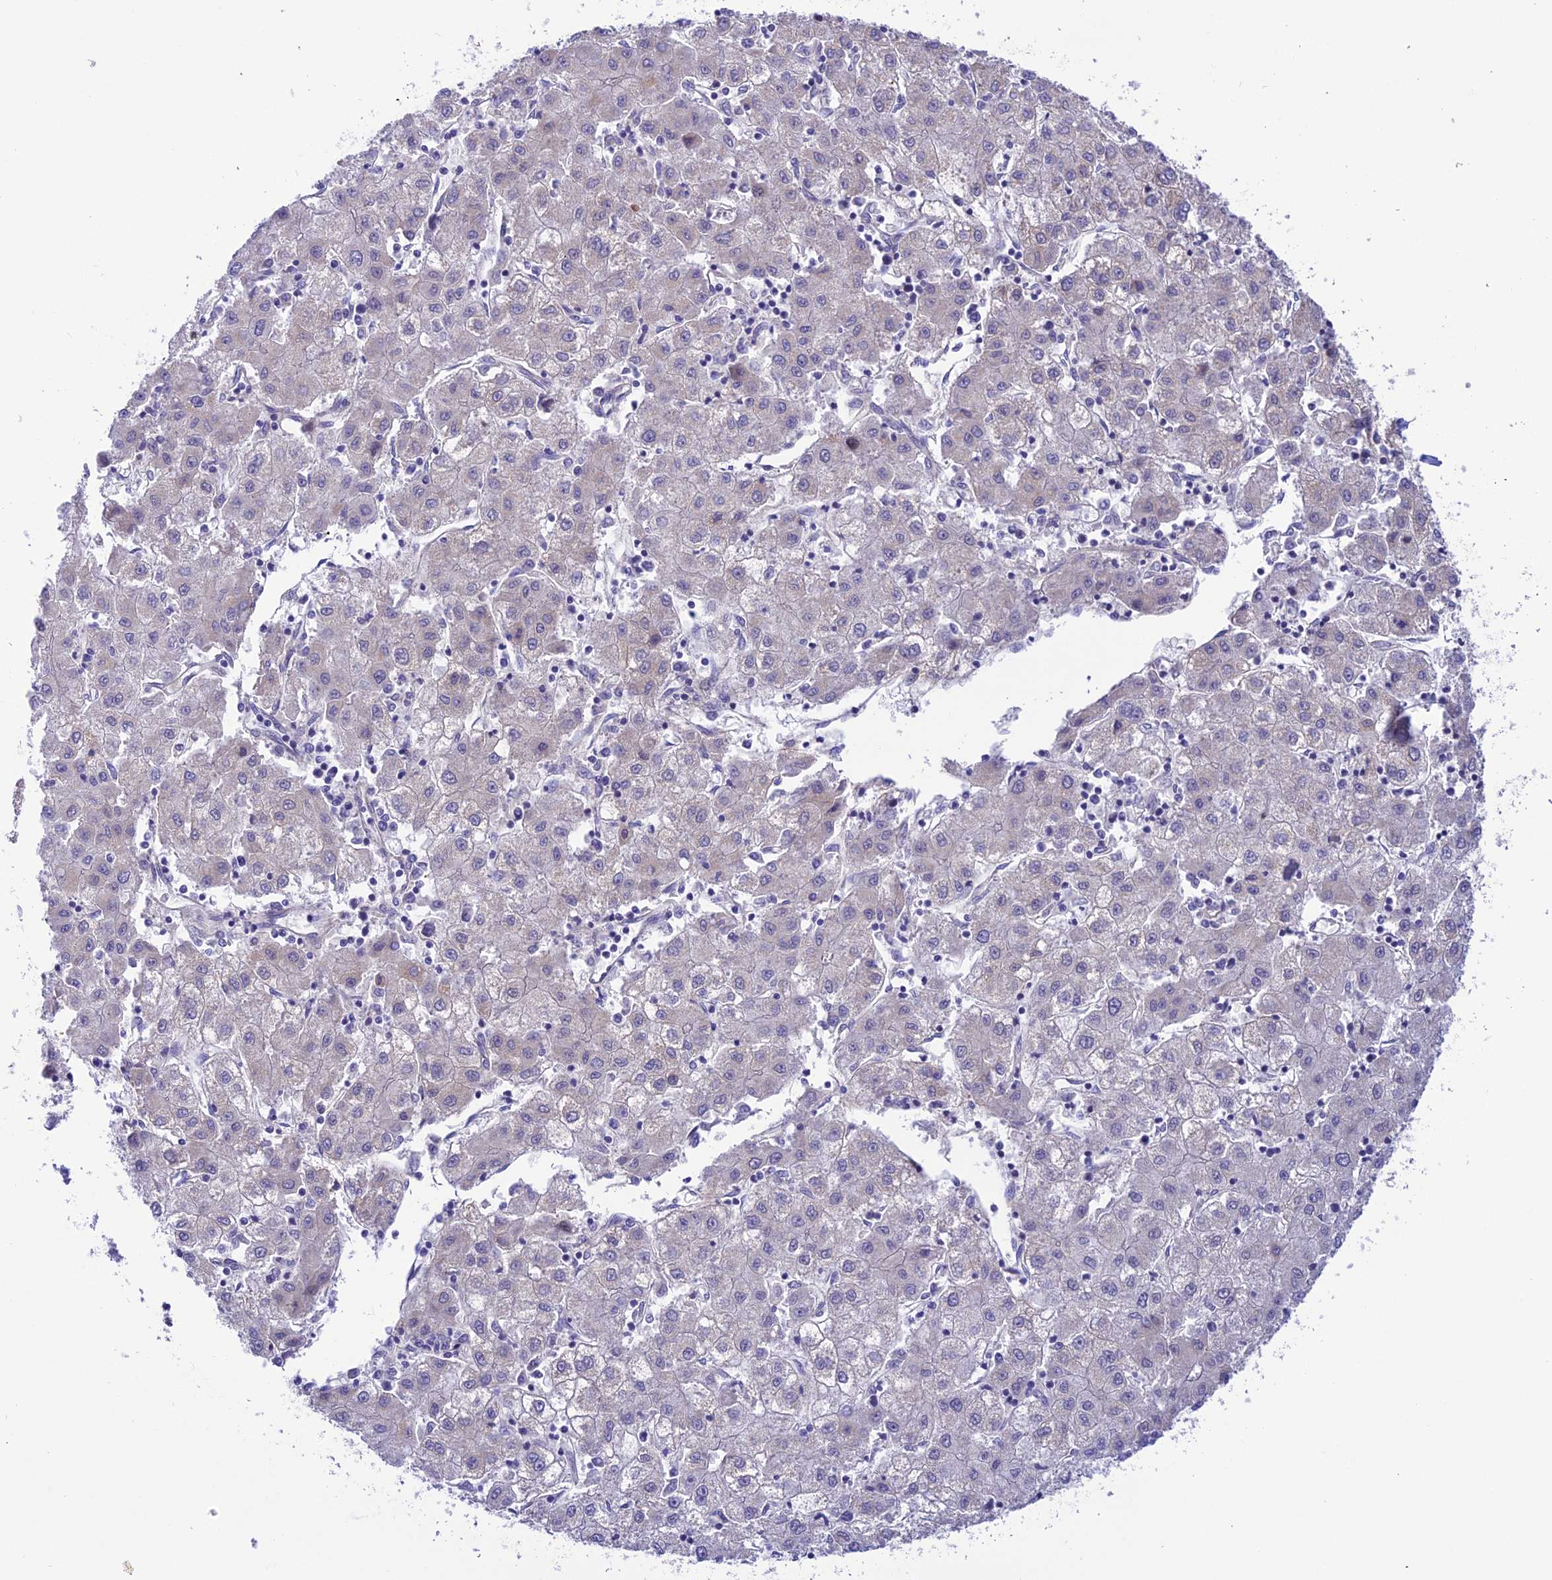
{"staining": {"intensity": "negative", "quantity": "none", "location": "none"}, "tissue": "liver cancer", "cell_type": "Tumor cells", "image_type": "cancer", "snomed": [{"axis": "morphology", "description": "Carcinoma, Hepatocellular, NOS"}, {"axis": "topography", "description": "Liver"}], "caption": "The immunohistochemistry (IHC) micrograph has no significant positivity in tumor cells of hepatocellular carcinoma (liver) tissue.", "gene": "TRIM43B", "patient": {"sex": "male", "age": 72}}